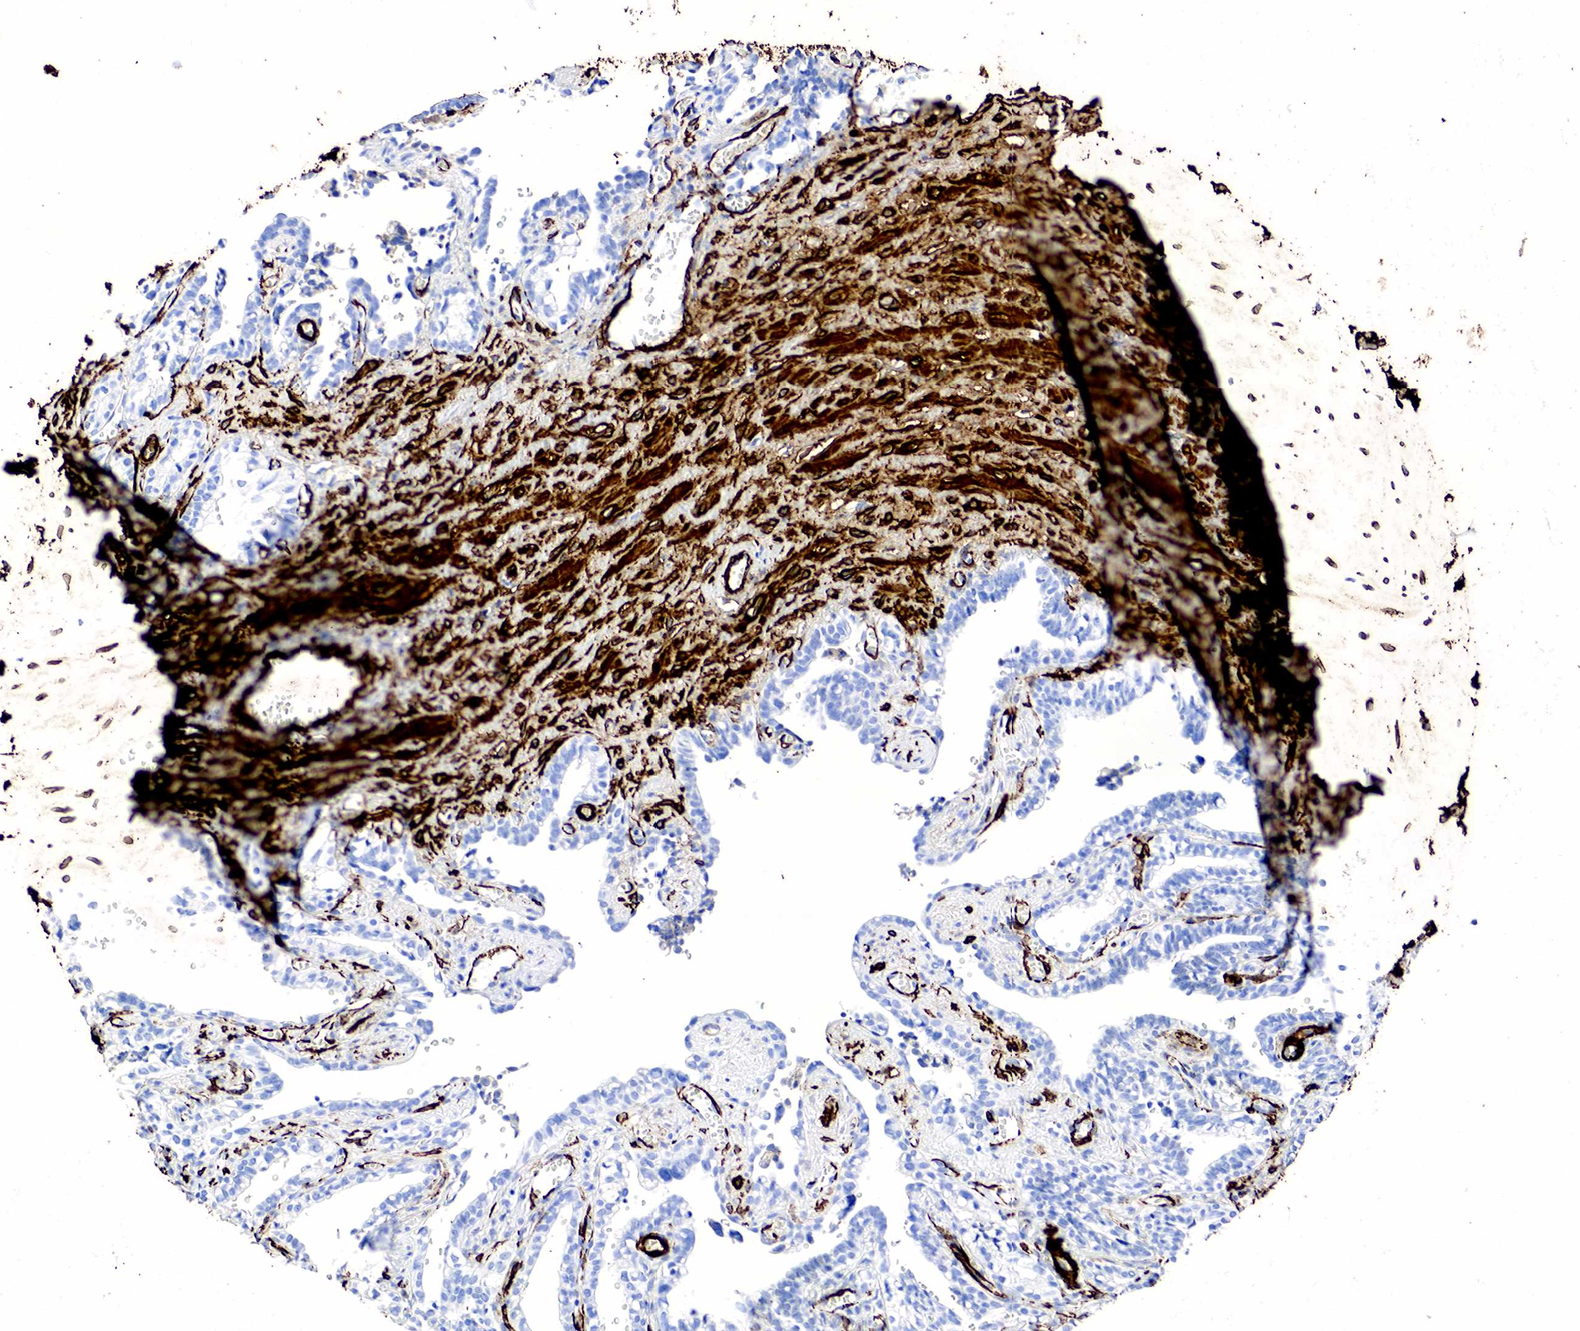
{"staining": {"intensity": "negative", "quantity": "none", "location": "none"}, "tissue": "seminal vesicle", "cell_type": "Glandular cells", "image_type": "normal", "snomed": [{"axis": "morphology", "description": "Normal tissue, NOS"}, {"axis": "topography", "description": "Seminal veicle"}], "caption": "A high-resolution micrograph shows immunohistochemistry staining of benign seminal vesicle, which demonstrates no significant expression in glandular cells. Nuclei are stained in blue.", "gene": "ACTA2", "patient": {"sex": "male", "age": 60}}